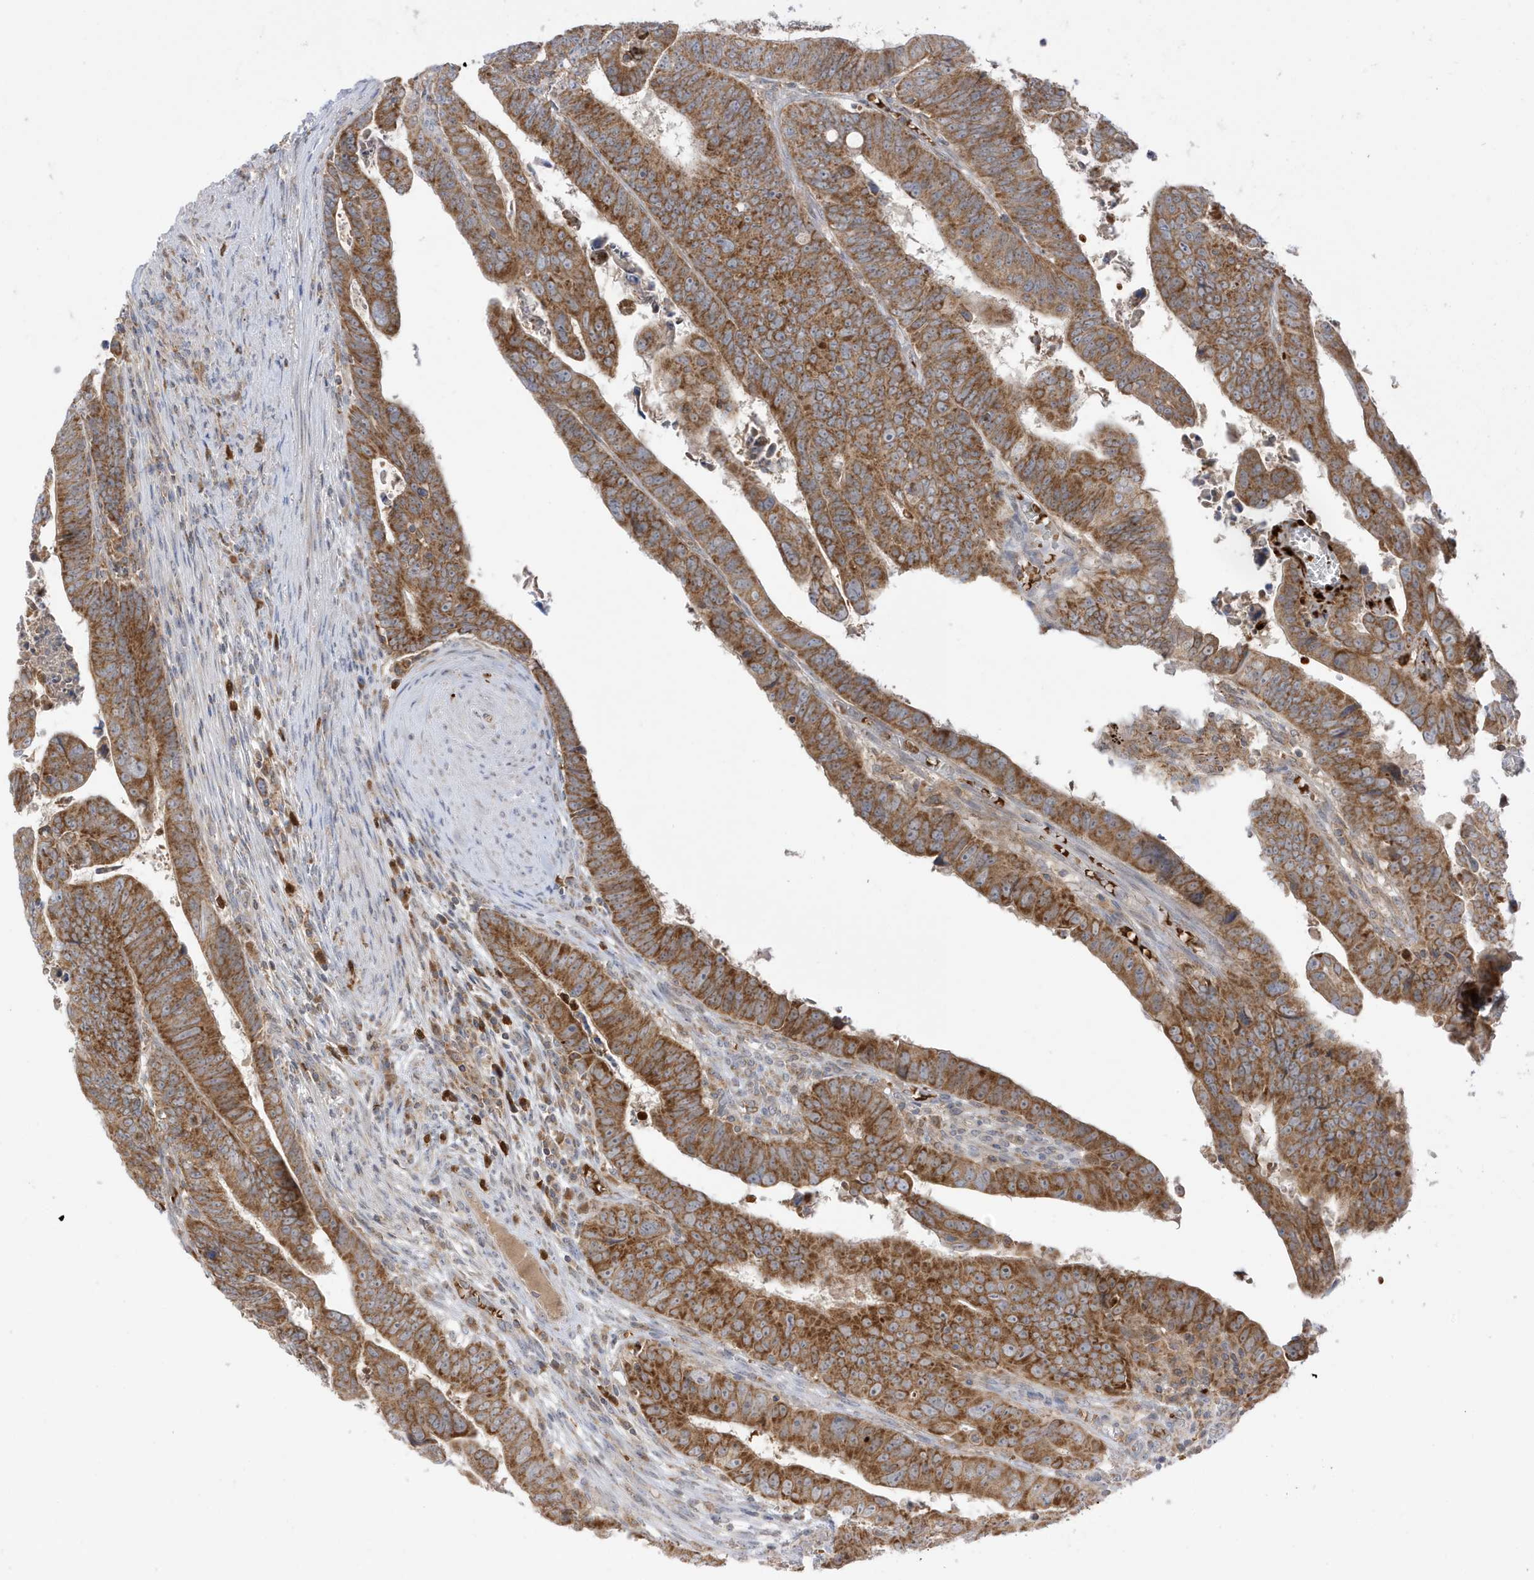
{"staining": {"intensity": "moderate", "quantity": ">75%", "location": "cytoplasmic/membranous"}, "tissue": "colorectal cancer", "cell_type": "Tumor cells", "image_type": "cancer", "snomed": [{"axis": "morphology", "description": "Normal tissue, NOS"}, {"axis": "morphology", "description": "Adenocarcinoma, NOS"}, {"axis": "topography", "description": "Rectum"}], "caption": "IHC image of neoplastic tissue: human adenocarcinoma (colorectal) stained using IHC displays medium levels of moderate protein expression localized specifically in the cytoplasmic/membranous of tumor cells, appearing as a cytoplasmic/membranous brown color.", "gene": "NPPC", "patient": {"sex": "female", "age": 65}}